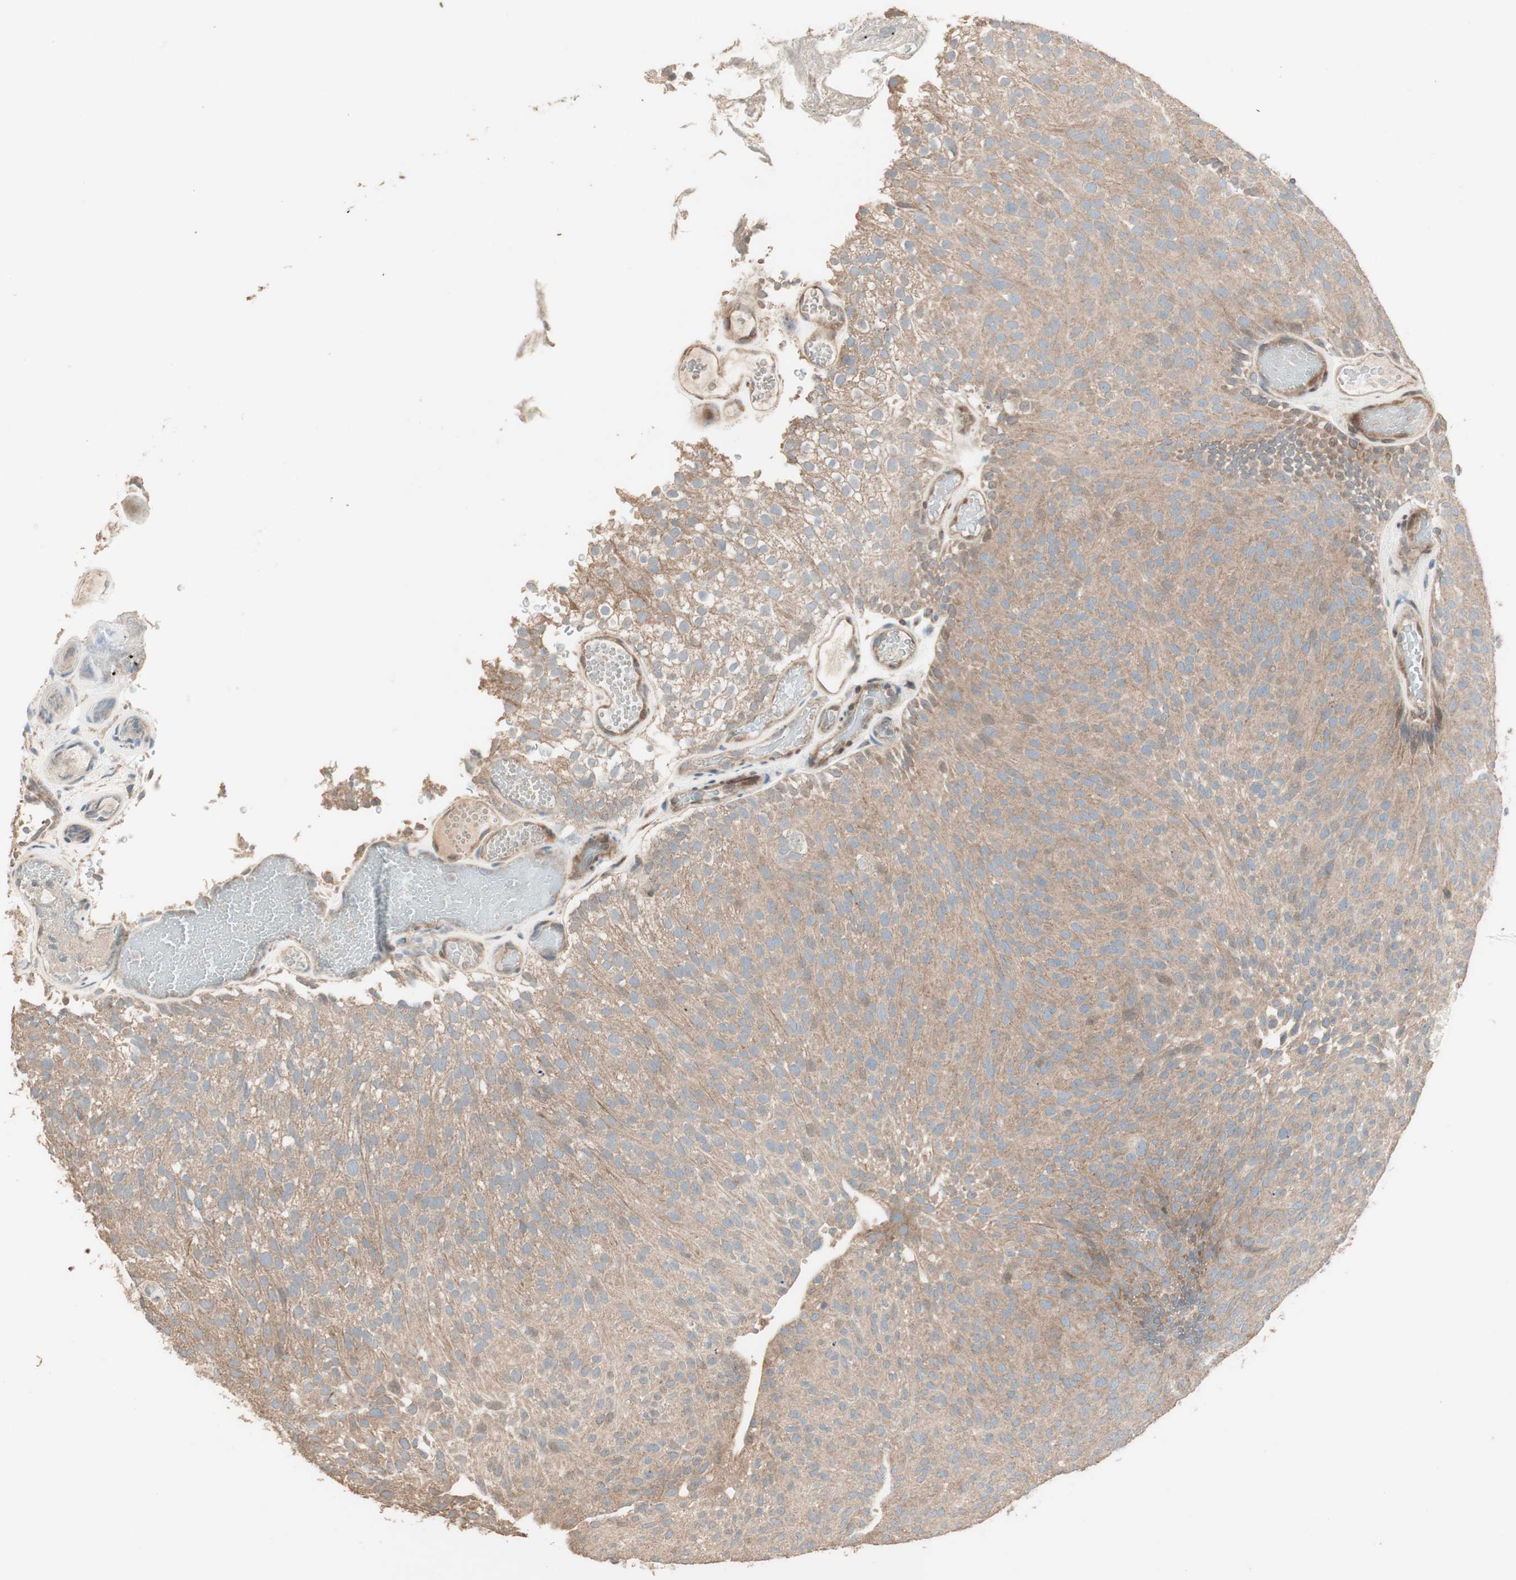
{"staining": {"intensity": "moderate", "quantity": ">75%", "location": "cytoplasmic/membranous"}, "tissue": "urothelial cancer", "cell_type": "Tumor cells", "image_type": "cancer", "snomed": [{"axis": "morphology", "description": "Urothelial carcinoma, Low grade"}, {"axis": "topography", "description": "Urinary bladder"}], "caption": "Tumor cells exhibit moderate cytoplasmic/membranous staining in approximately >75% of cells in urothelial carcinoma (low-grade).", "gene": "RARRES1", "patient": {"sex": "male", "age": 78}}